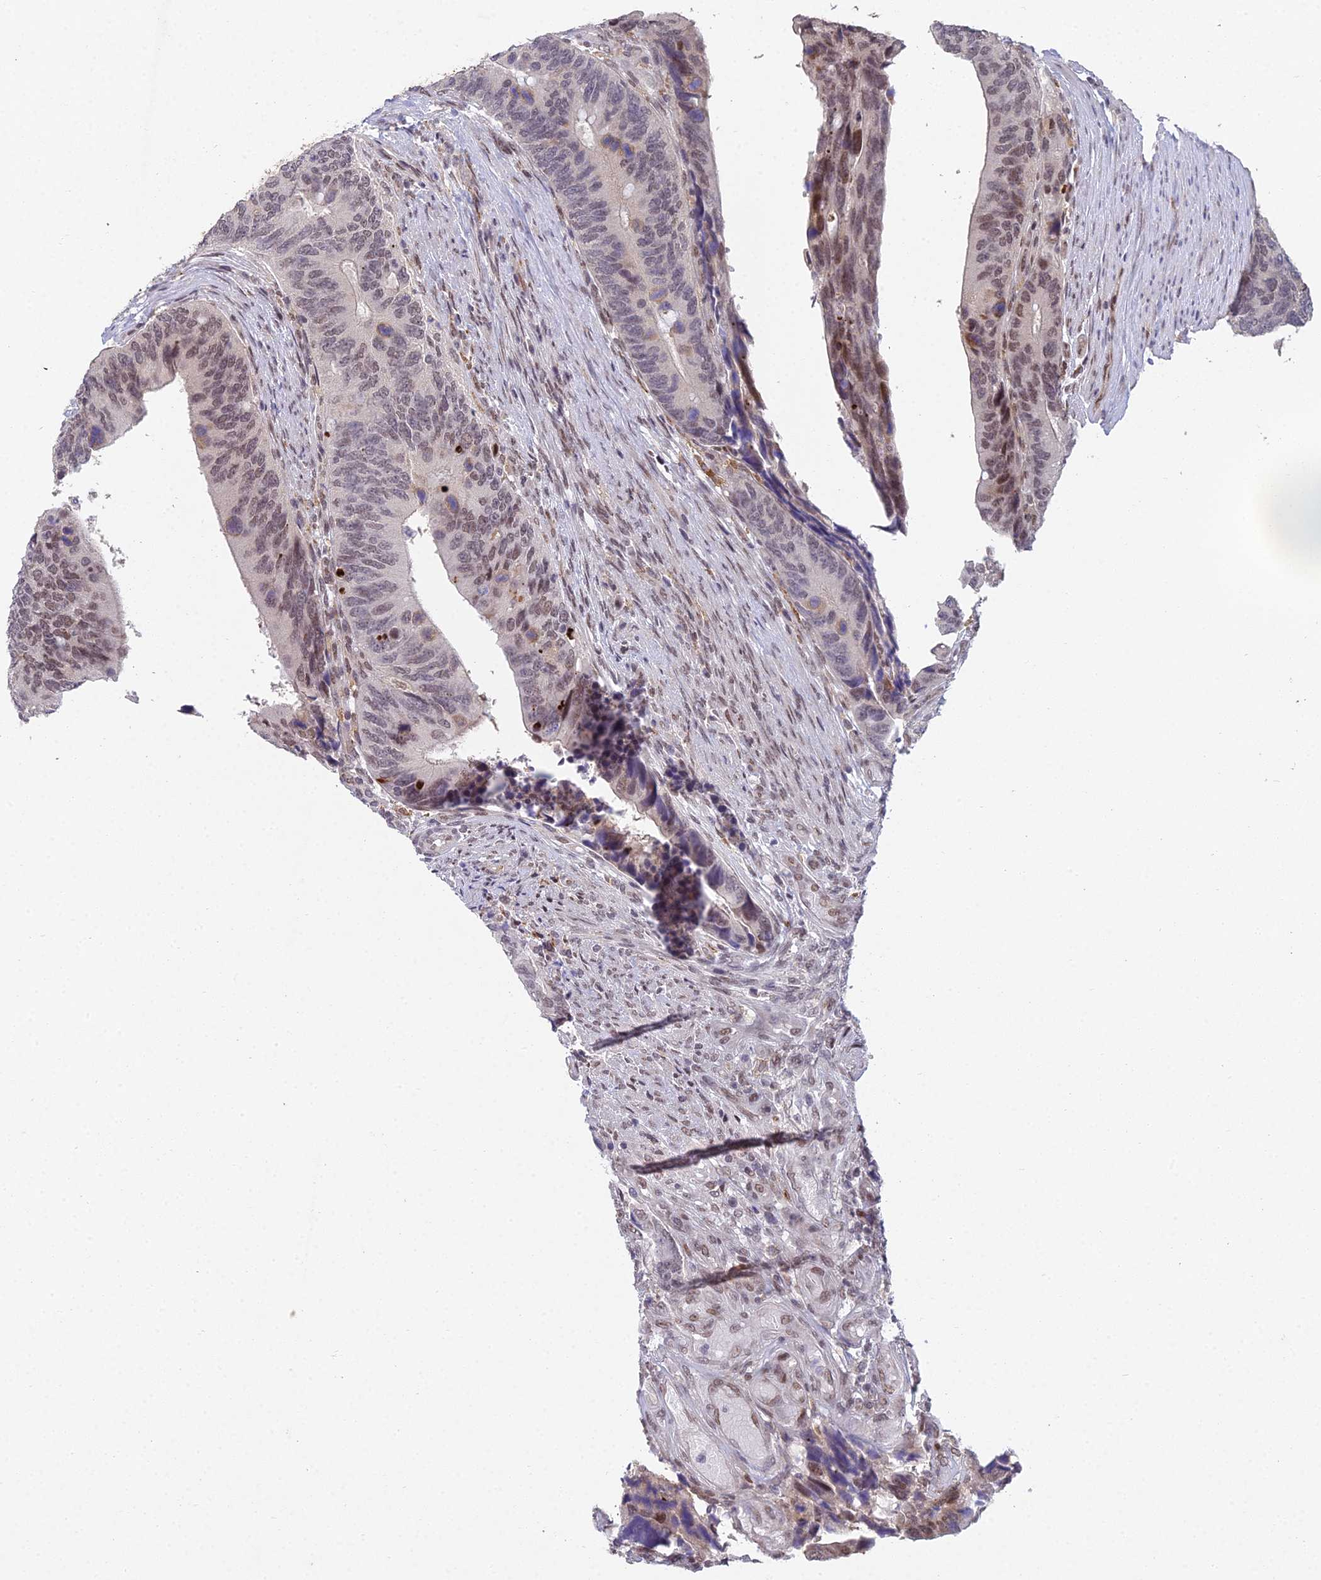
{"staining": {"intensity": "weak", "quantity": ">75%", "location": "nuclear"}, "tissue": "colorectal cancer", "cell_type": "Tumor cells", "image_type": "cancer", "snomed": [{"axis": "morphology", "description": "Adenocarcinoma, NOS"}, {"axis": "topography", "description": "Colon"}], "caption": "Immunohistochemistry (IHC) (DAB) staining of colorectal adenocarcinoma shows weak nuclear protein staining in approximately >75% of tumor cells.", "gene": "ABHD17A", "patient": {"sex": "male", "age": 87}}